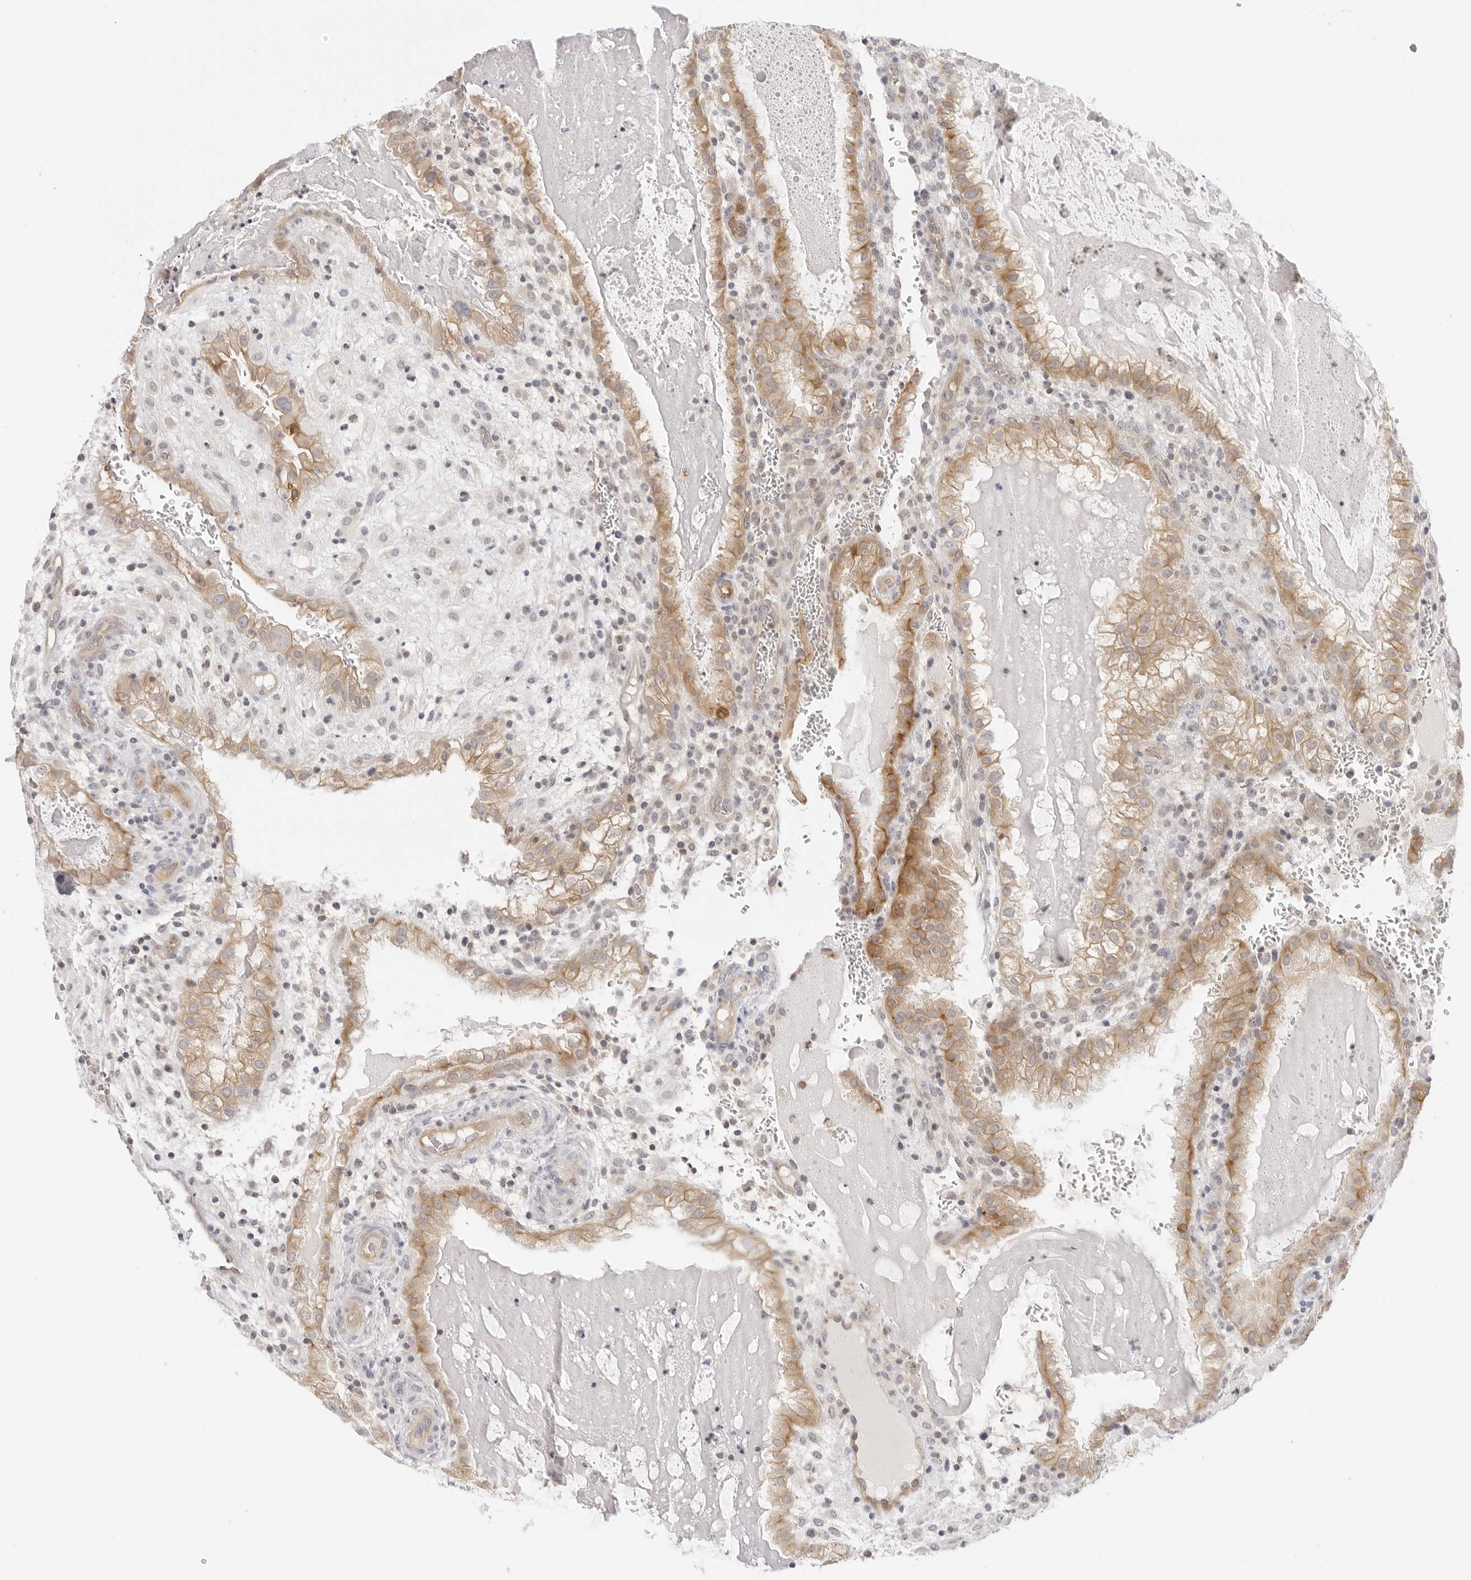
{"staining": {"intensity": "strong", "quantity": ">75%", "location": "cytoplasmic/membranous"}, "tissue": "placenta", "cell_type": "Decidual cells", "image_type": "normal", "snomed": [{"axis": "morphology", "description": "Normal tissue, NOS"}, {"axis": "topography", "description": "Placenta"}], "caption": "Immunohistochemistry (IHC) staining of unremarkable placenta, which demonstrates high levels of strong cytoplasmic/membranous expression in about >75% of decidual cells indicating strong cytoplasmic/membranous protein expression. The staining was performed using DAB (3,3'-diaminobenzidine) (brown) for protein detection and nuclei were counterstained in hematoxylin (blue).", "gene": "OSCP1", "patient": {"sex": "female", "age": 35}}